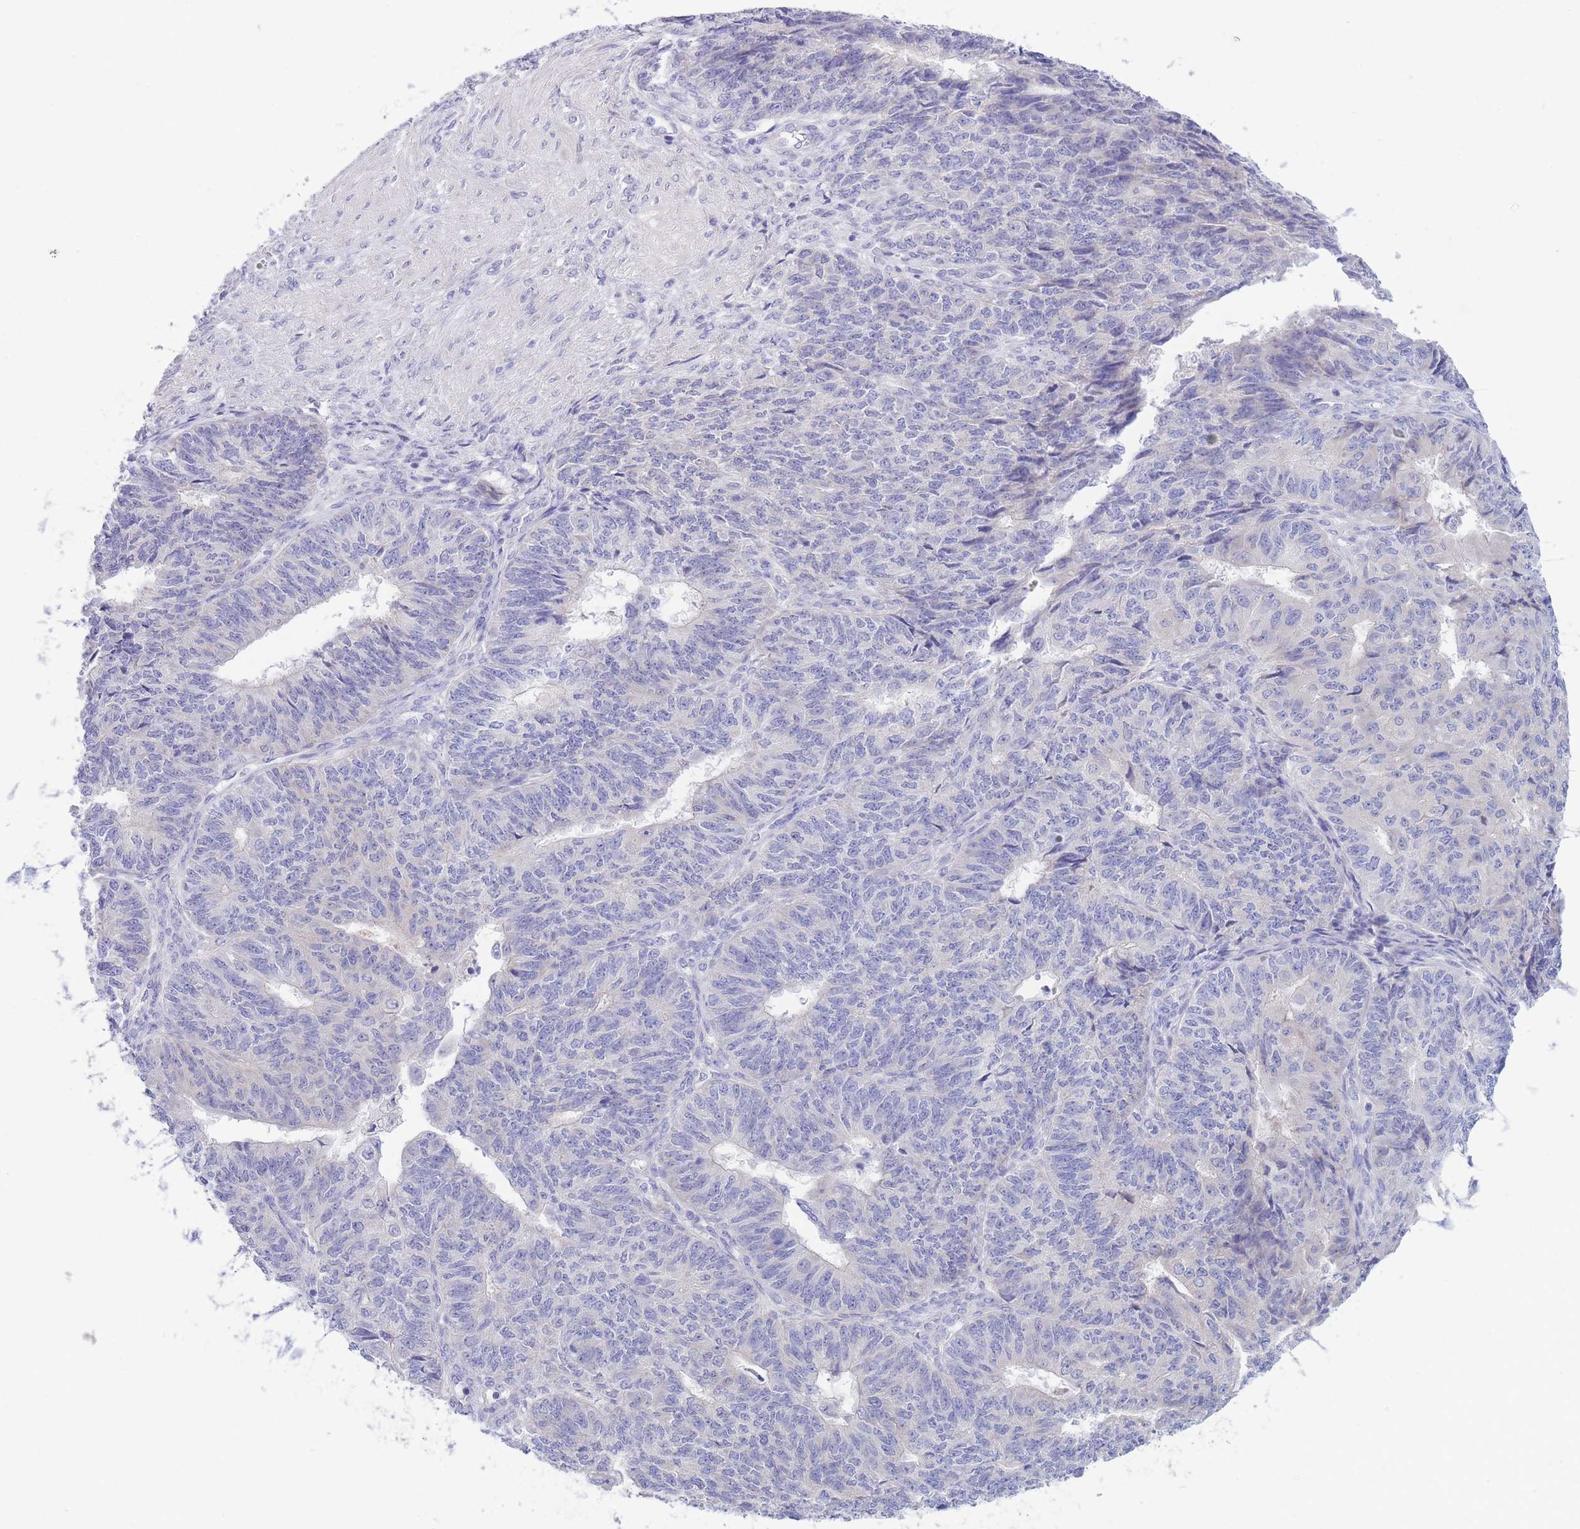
{"staining": {"intensity": "negative", "quantity": "none", "location": "none"}, "tissue": "endometrial cancer", "cell_type": "Tumor cells", "image_type": "cancer", "snomed": [{"axis": "morphology", "description": "Adenocarcinoma, NOS"}, {"axis": "topography", "description": "Endometrium"}], "caption": "IHC of human adenocarcinoma (endometrial) shows no expression in tumor cells.", "gene": "PCDHB3", "patient": {"sex": "female", "age": 32}}